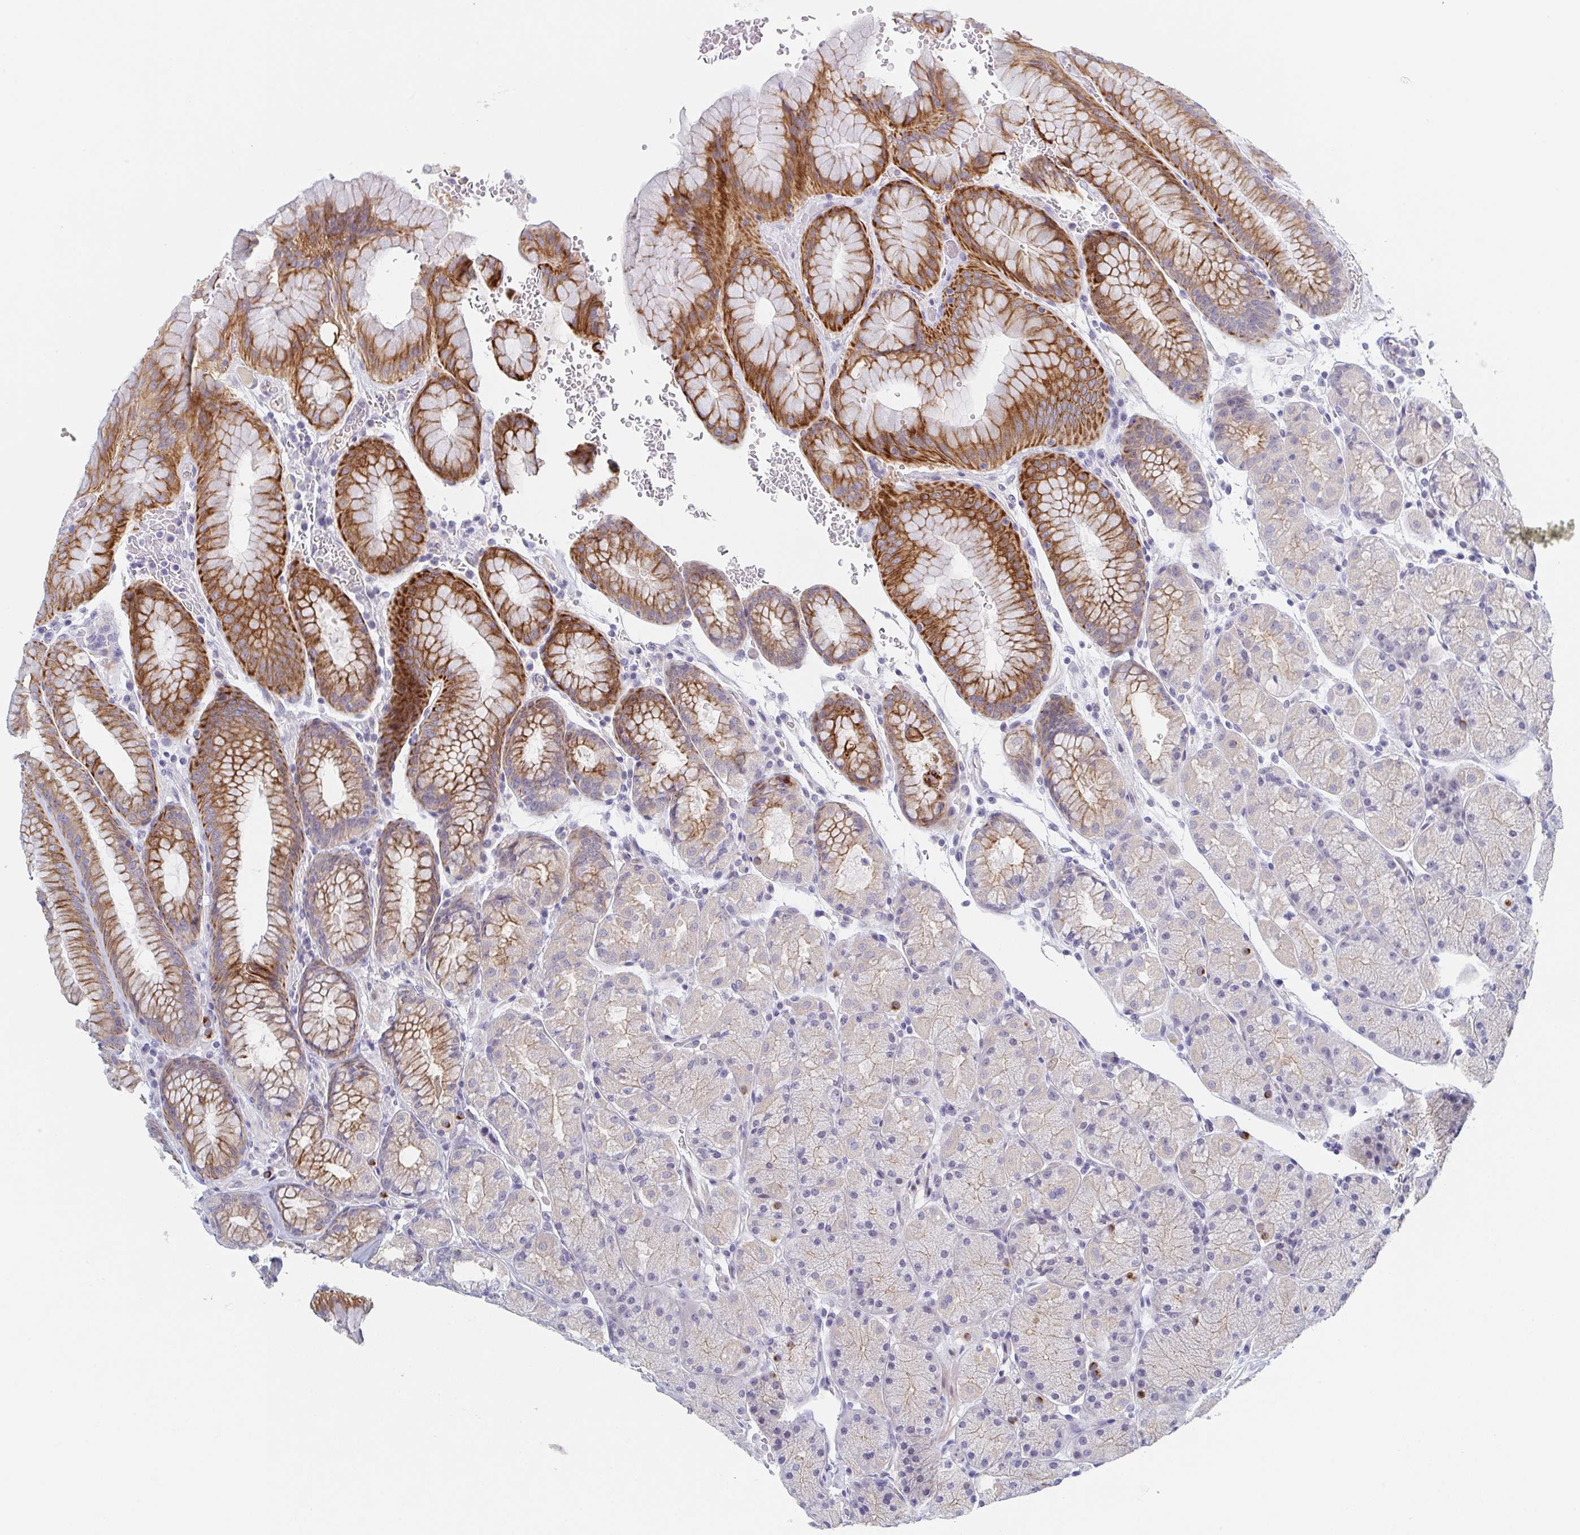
{"staining": {"intensity": "moderate", "quantity": "25%-75%", "location": "cytoplasmic/membranous"}, "tissue": "stomach", "cell_type": "Glandular cells", "image_type": "normal", "snomed": [{"axis": "morphology", "description": "Normal tissue, NOS"}, {"axis": "topography", "description": "Stomach, upper"}, {"axis": "topography", "description": "Stomach"}], "caption": "A histopathology image of human stomach stained for a protein exhibits moderate cytoplasmic/membranous brown staining in glandular cells.", "gene": "RHOV", "patient": {"sex": "male", "age": 76}}